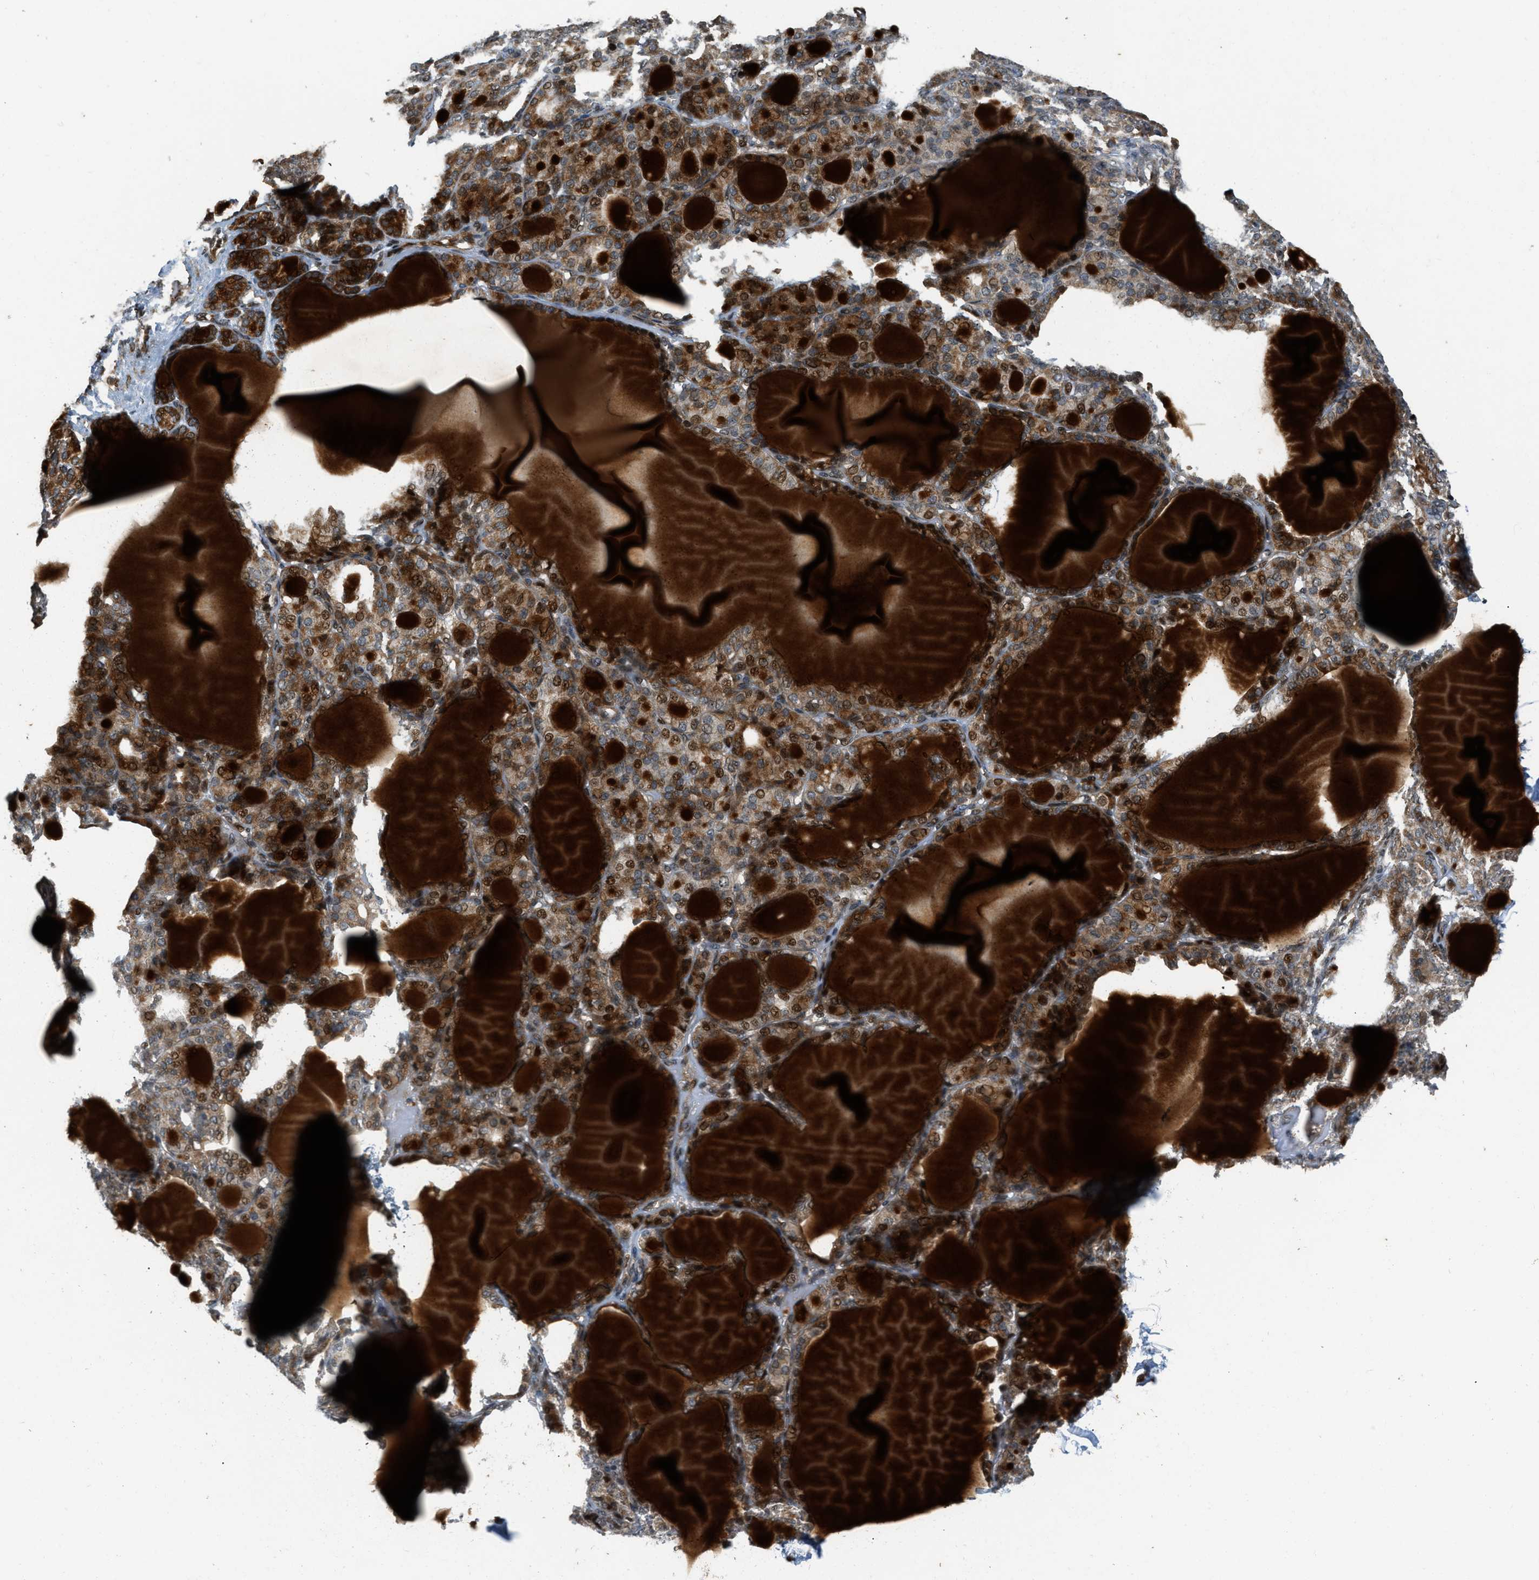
{"staining": {"intensity": "strong", "quantity": "25%-75%", "location": "cytoplasmic/membranous,nuclear"}, "tissue": "thyroid gland", "cell_type": "Glandular cells", "image_type": "normal", "snomed": [{"axis": "morphology", "description": "Normal tissue, NOS"}, {"axis": "topography", "description": "Thyroid gland"}], "caption": "Immunohistochemical staining of unremarkable thyroid gland shows 25%-75% levels of strong cytoplasmic/membranous,nuclear protein positivity in approximately 25%-75% of glandular cells. Ihc stains the protein in brown and the nuclei are stained blue.", "gene": "TRAPPC14", "patient": {"sex": "female", "age": 28}}